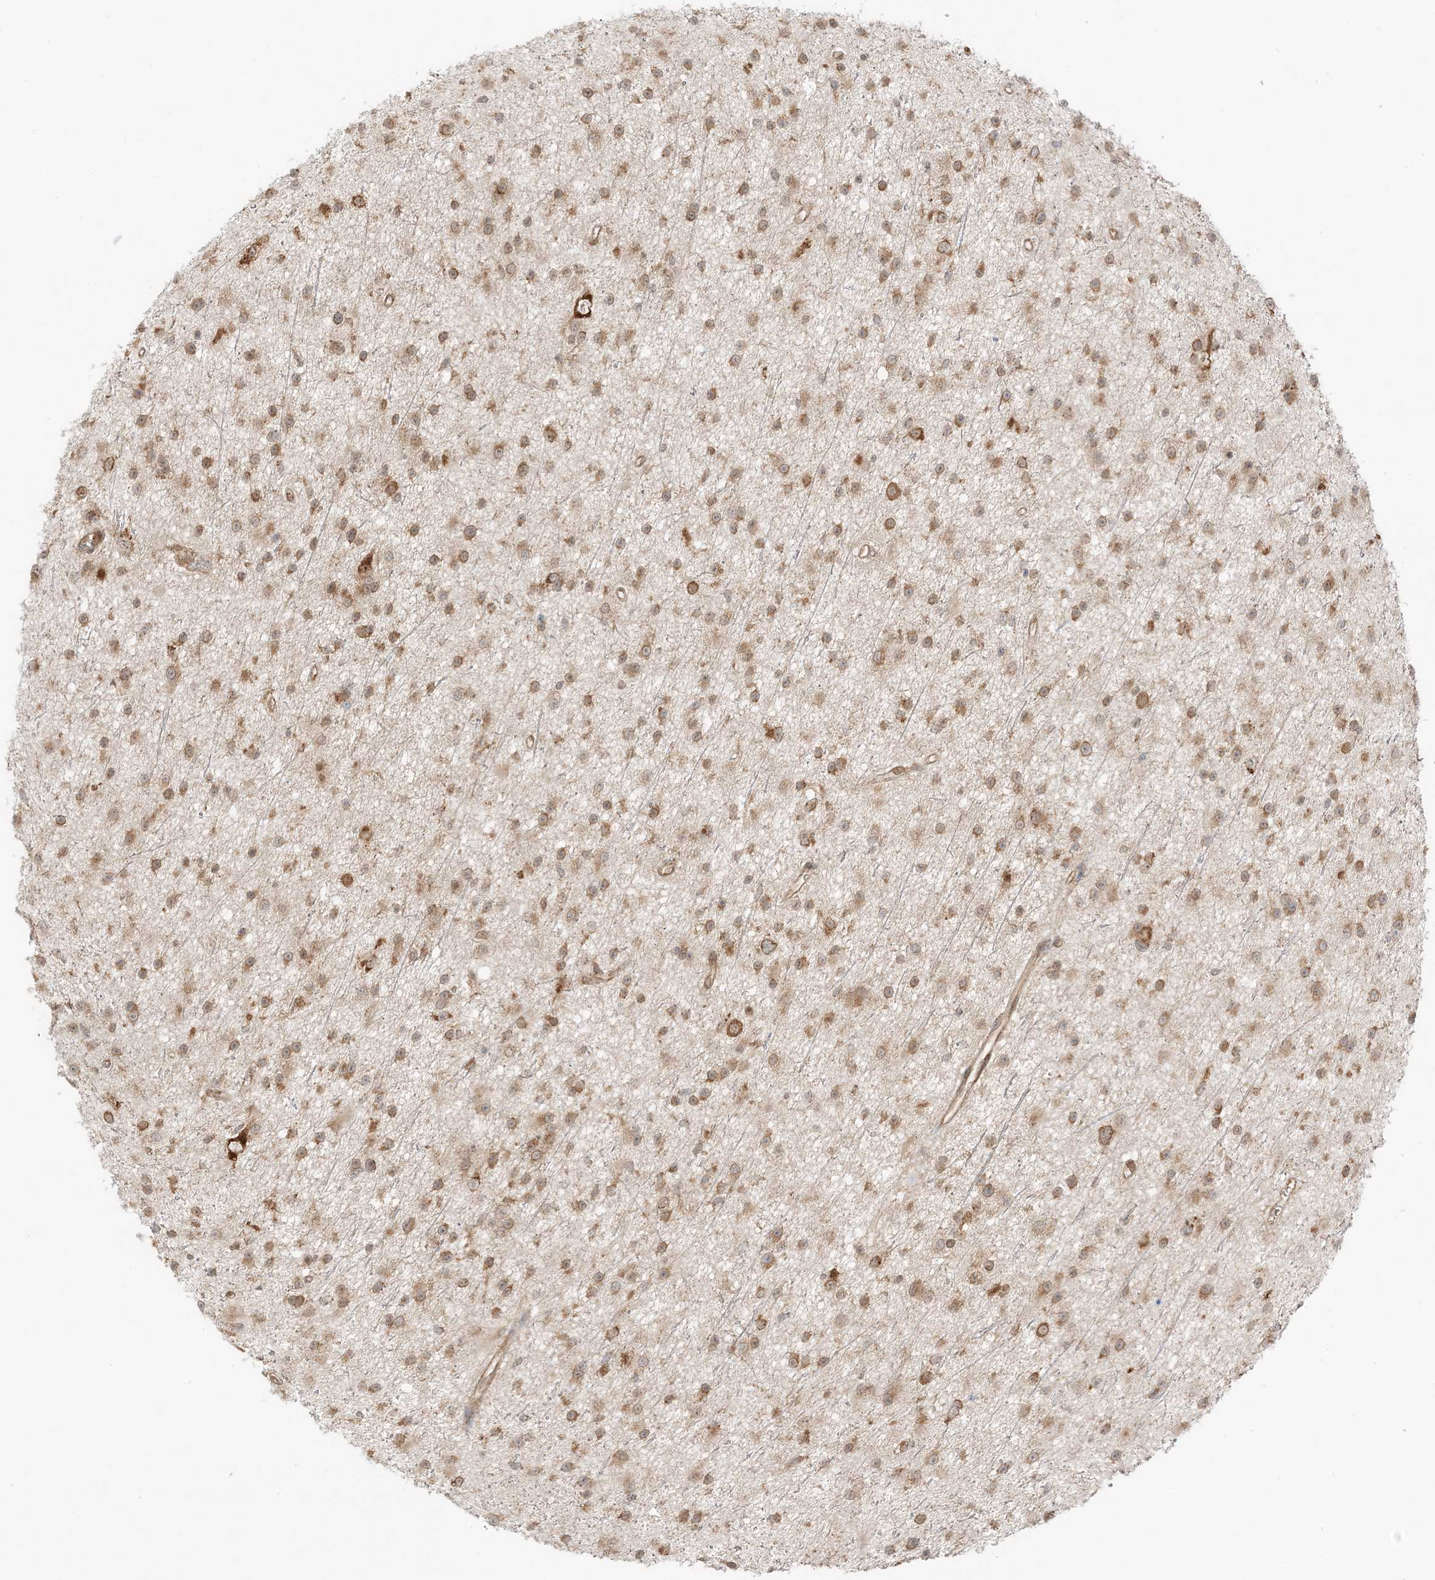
{"staining": {"intensity": "moderate", "quantity": ">75%", "location": "cytoplasmic/membranous"}, "tissue": "glioma", "cell_type": "Tumor cells", "image_type": "cancer", "snomed": [{"axis": "morphology", "description": "Glioma, malignant, Low grade"}, {"axis": "topography", "description": "Cerebral cortex"}], "caption": "DAB (3,3'-diaminobenzidine) immunohistochemical staining of glioma displays moderate cytoplasmic/membranous protein staining in approximately >75% of tumor cells.", "gene": "UBAP2L", "patient": {"sex": "female", "age": 39}}